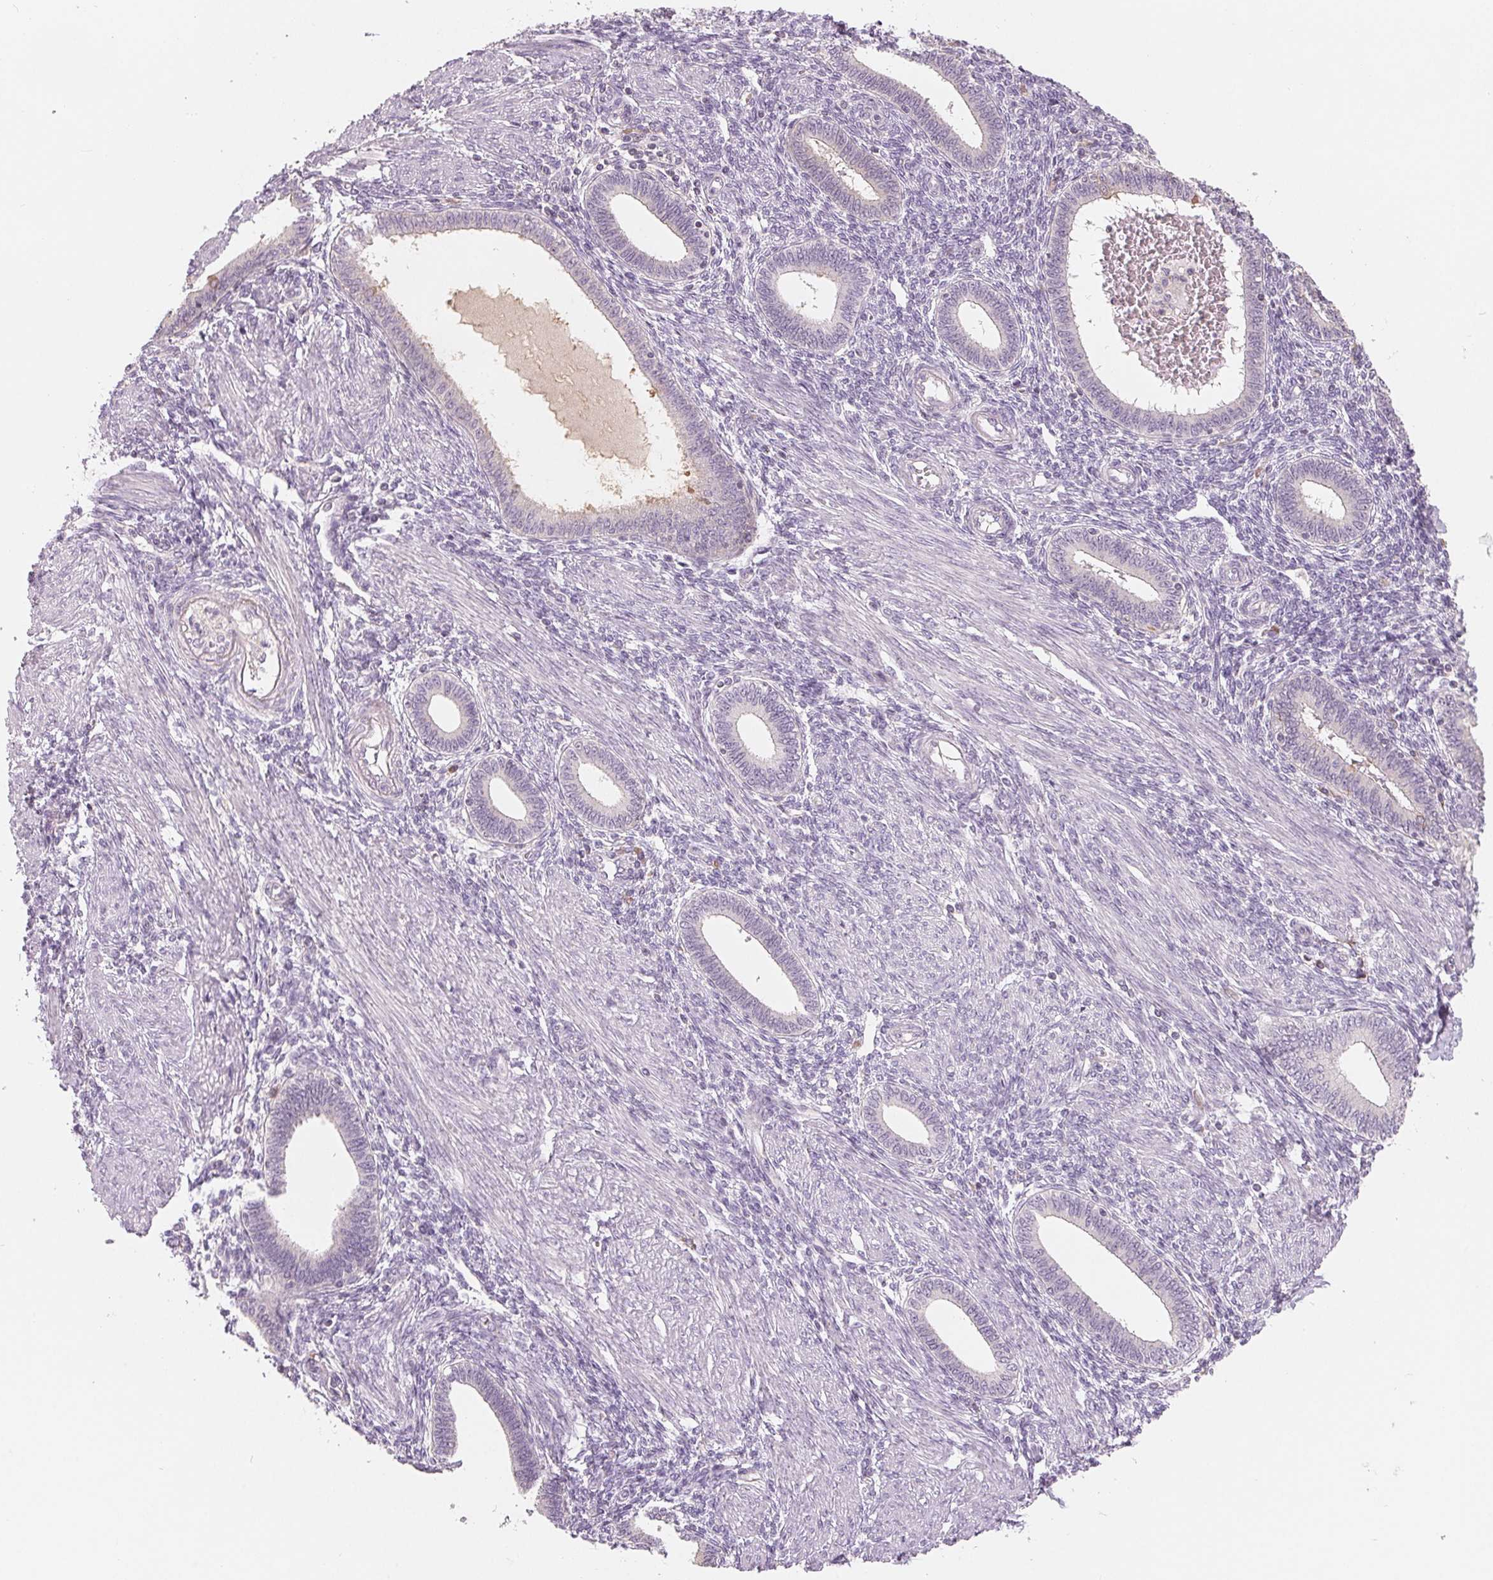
{"staining": {"intensity": "negative", "quantity": "none", "location": "none"}, "tissue": "endometrium", "cell_type": "Cells in endometrial stroma", "image_type": "normal", "snomed": [{"axis": "morphology", "description": "Normal tissue, NOS"}, {"axis": "topography", "description": "Endometrium"}], "caption": "The immunohistochemistry (IHC) photomicrograph has no significant positivity in cells in endometrial stroma of endometrium.", "gene": "VTCN1", "patient": {"sex": "female", "age": 42}}